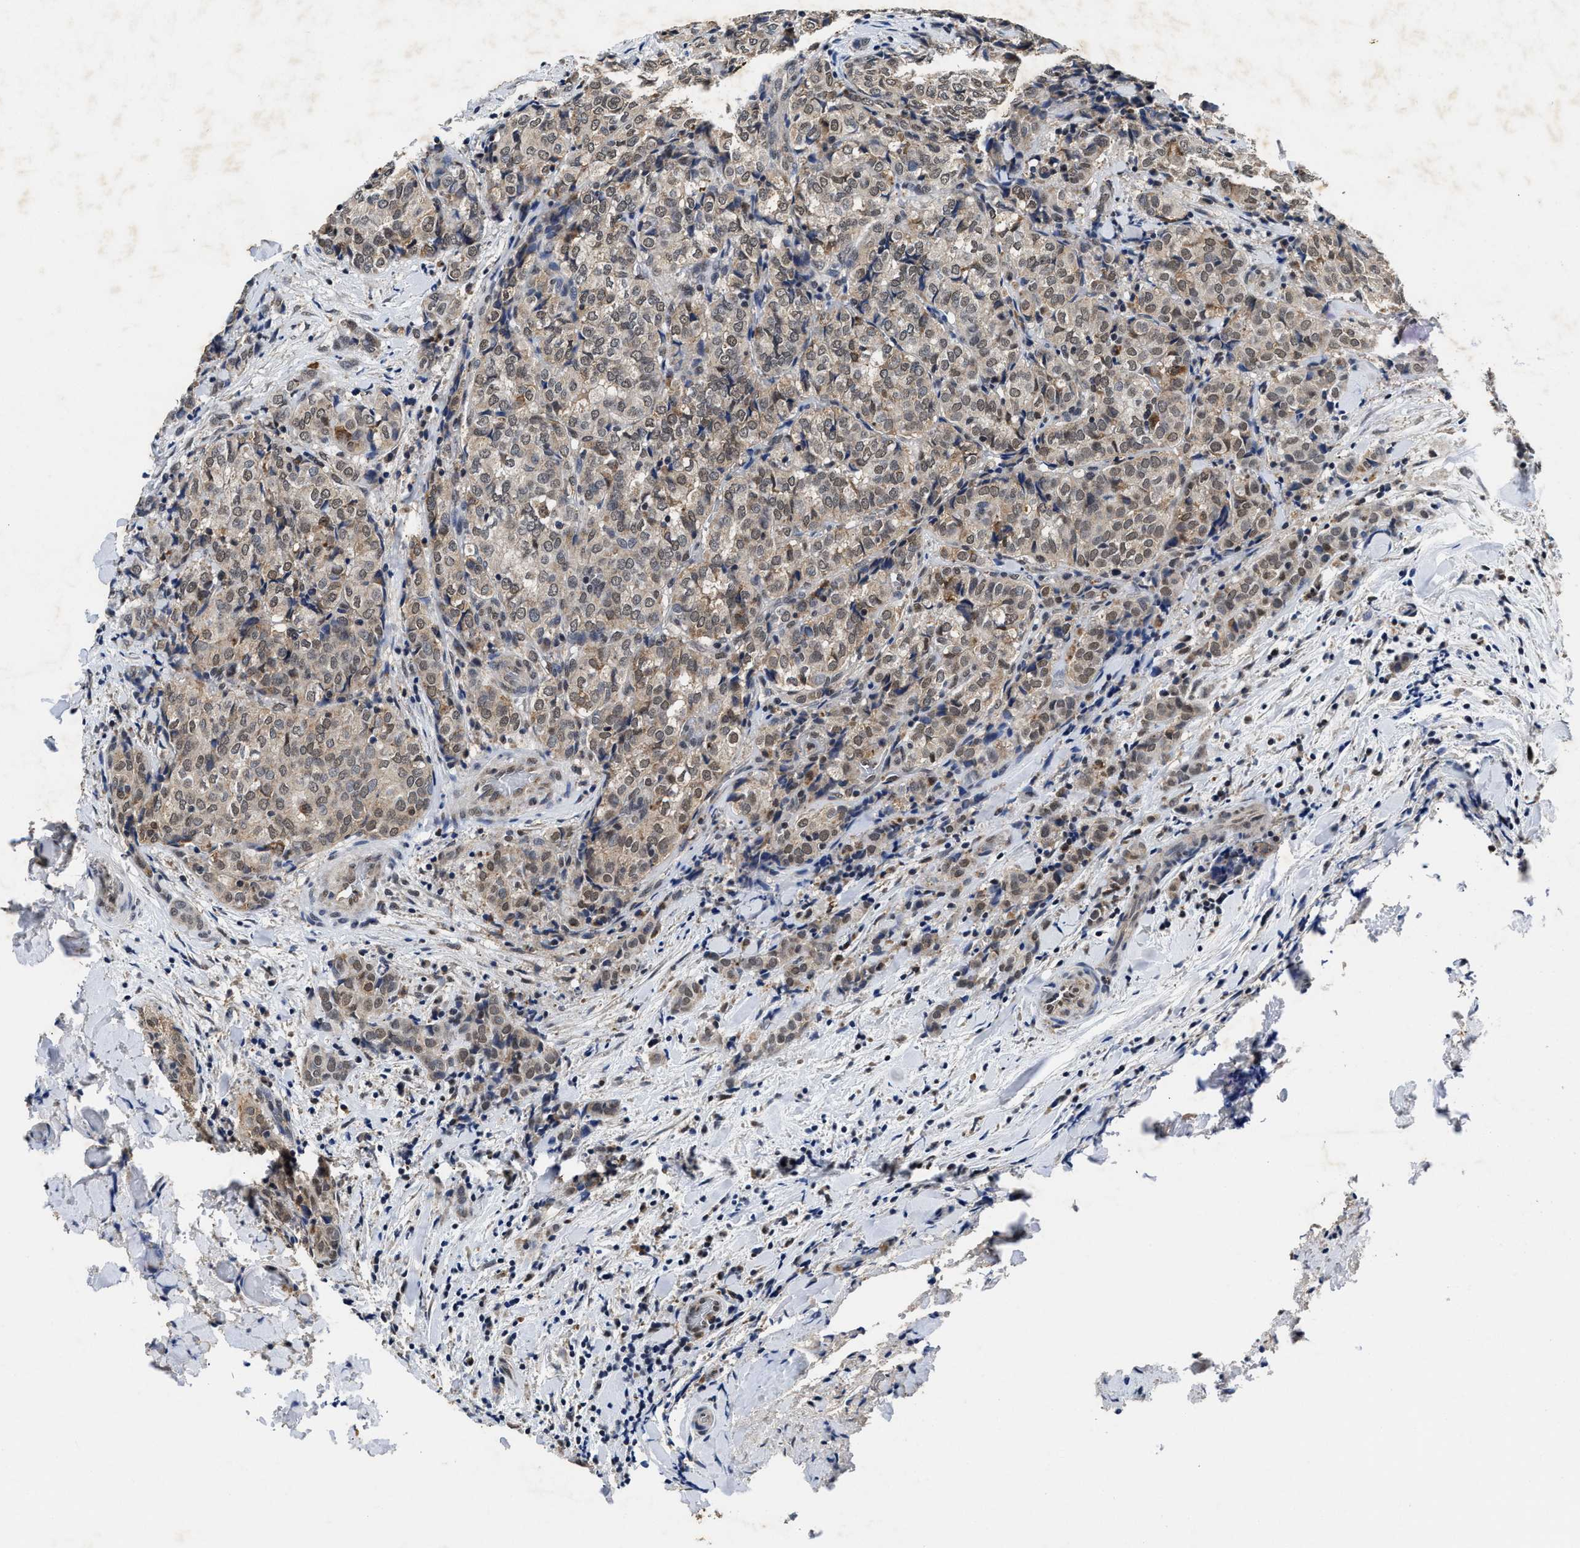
{"staining": {"intensity": "weak", "quantity": ">75%", "location": "cytoplasmic/membranous,nuclear"}, "tissue": "thyroid cancer", "cell_type": "Tumor cells", "image_type": "cancer", "snomed": [{"axis": "morphology", "description": "Normal tissue, NOS"}, {"axis": "morphology", "description": "Papillary adenocarcinoma, NOS"}, {"axis": "topography", "description": "Thyroid gland"}], "caption": "A brown stain shows weak cytoplasmic/membranous and nuclear staining of a protein in thyroid papillary adenocarcinoma tumor cells.", "gene": "ACOX1", "patient": {"sex": "female", "age": 30}}